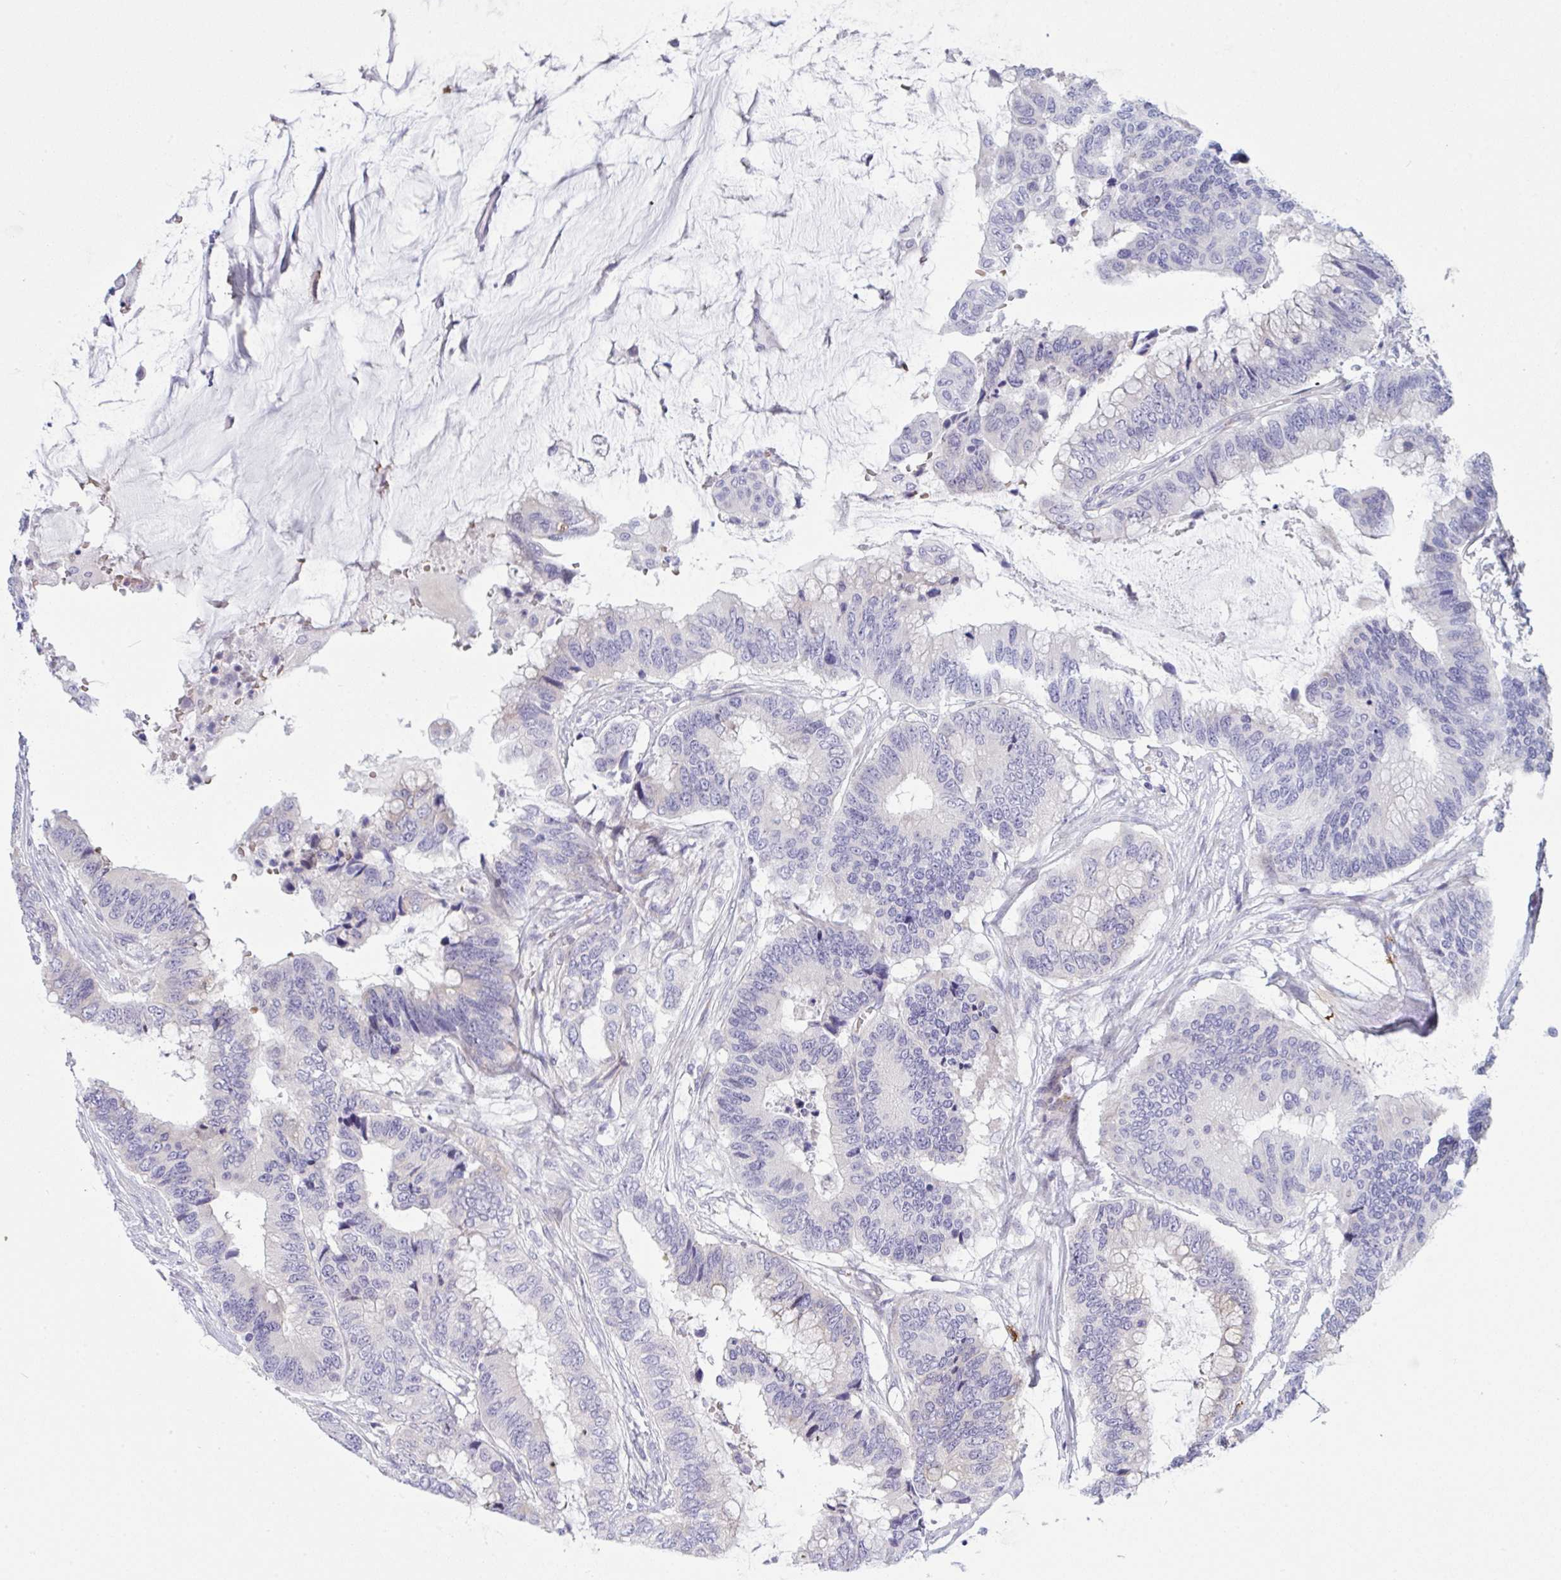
{"staining": {"intensity": "negative", "quantity": "none", "location": "none"}, "tissue": "colorectal cancer", "cell_type": "Tumor cells", "image_type": "cancer", "snomed": [{"axis": "morphology", "description": "Adenocarcinoma, NOS"}, {"axis": "topography", "description": "Rectum"}], "caption": "High magnification brightfield microscopy of adenocarcinoma (colorectal) stained with DAB (brown) and counterstained with hematoxylin (blue): tumor cells show no significant positivity. (IHC, brightfield microscopy, high magnification).", "gene": "ZNF684", "patient": {"sex": "female", "age": 59}}